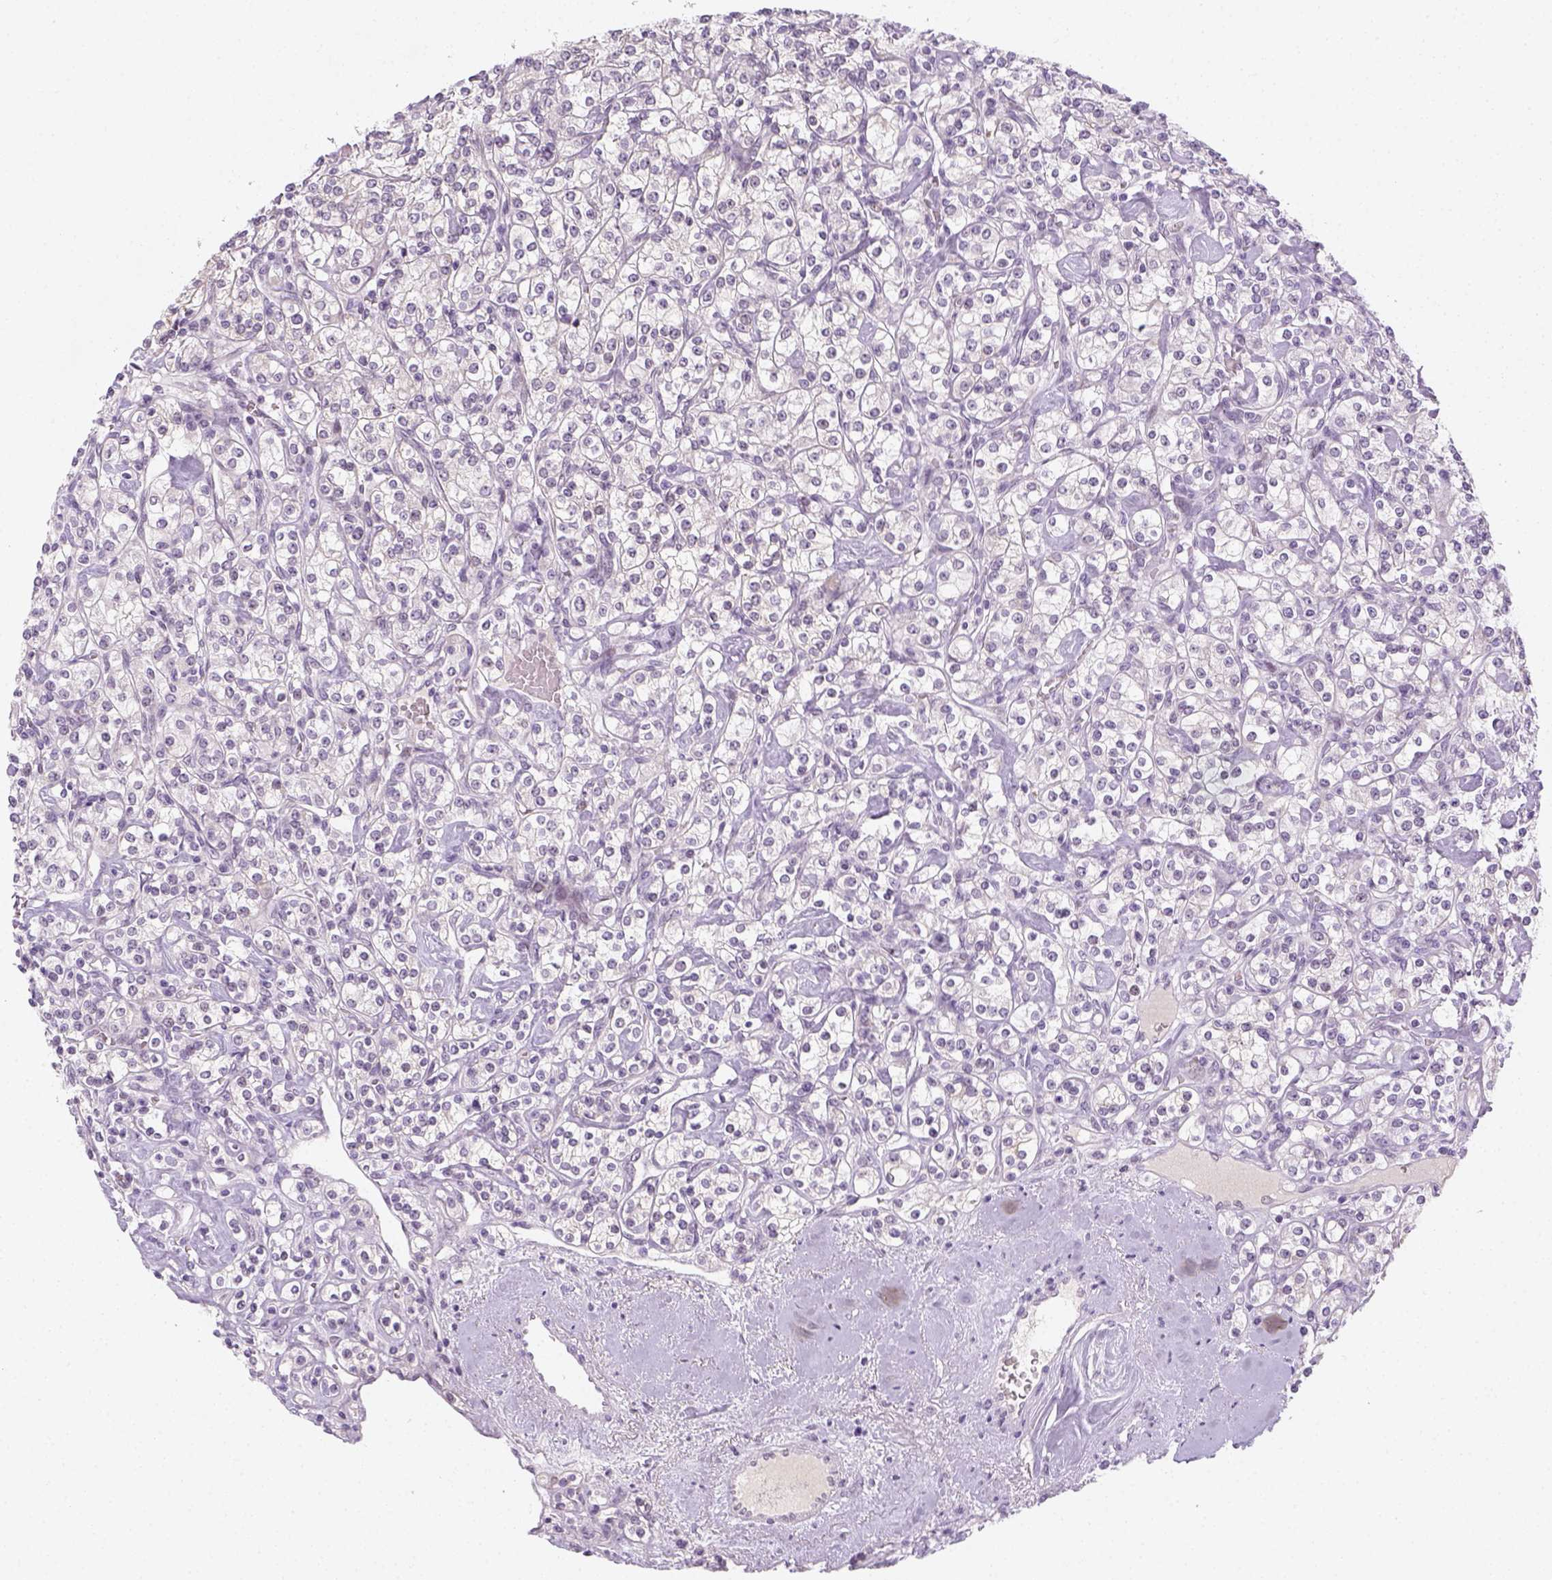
{"staining": {"intensity": "negative", "quantity": "none", "location": "none"}, "tissue": "renal cancer", "cell_type": "Tumor cells", "image_type": "cancer", "snomed": [{"axis": "morphology", "description": "Adenocarcinoma, NOS"}, {"axis": "topography", "description": "Kidney"}], "caption": "High power microscopy photomicrograph of an immunohistochemistry (IHC) micrograph of adenocarcinoma (renal), revealing no significant expression in tumor cells.", "gene": "MAGEB3", "patient": {"sex": "male", "age": 77}}